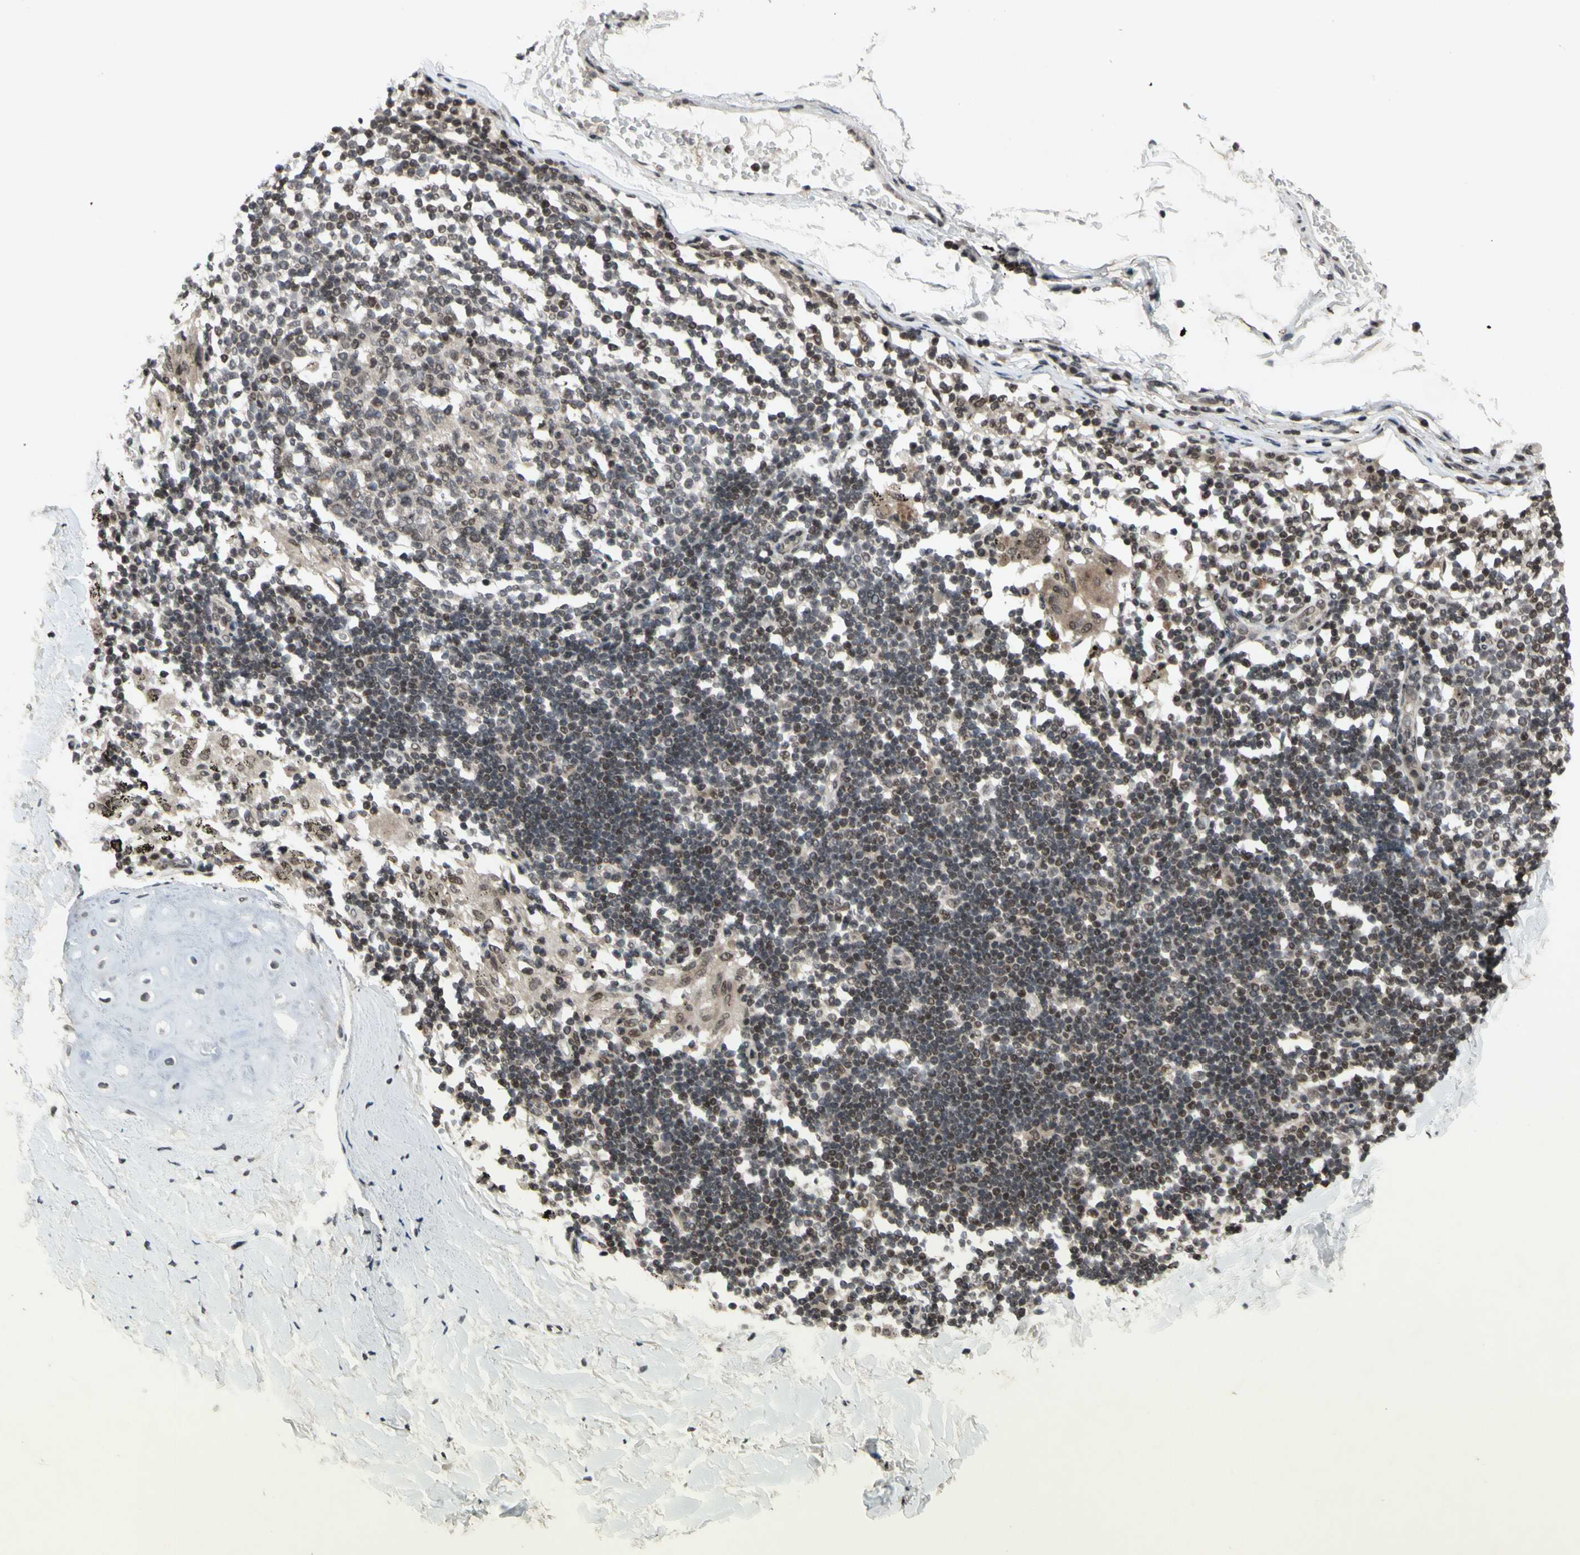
{"staining": {"intensity": "weak", "quantity": "25%-75%", "location": "cytoplasmic/membranous"}, "tissue": "adipose tissue", "cell_type": "Adipocytes", "image_type": "normal", "snomed": [{"axis": "morphology", "description": "Normal tissue, NOS"}, {"axis": "topography", "description": "Cartilage tissue"}, {"axis": "topography", "description": "Bronchus"}], "caption": "Approximately 25%-75% of adipocytes in unremarkable human adipose tissue display weak cytoplasmic/membranous protein expression as visualized by brown immunohistochemical staining.", "gene": "XPO1", "patient": {"sex": "female", "age": 73}}